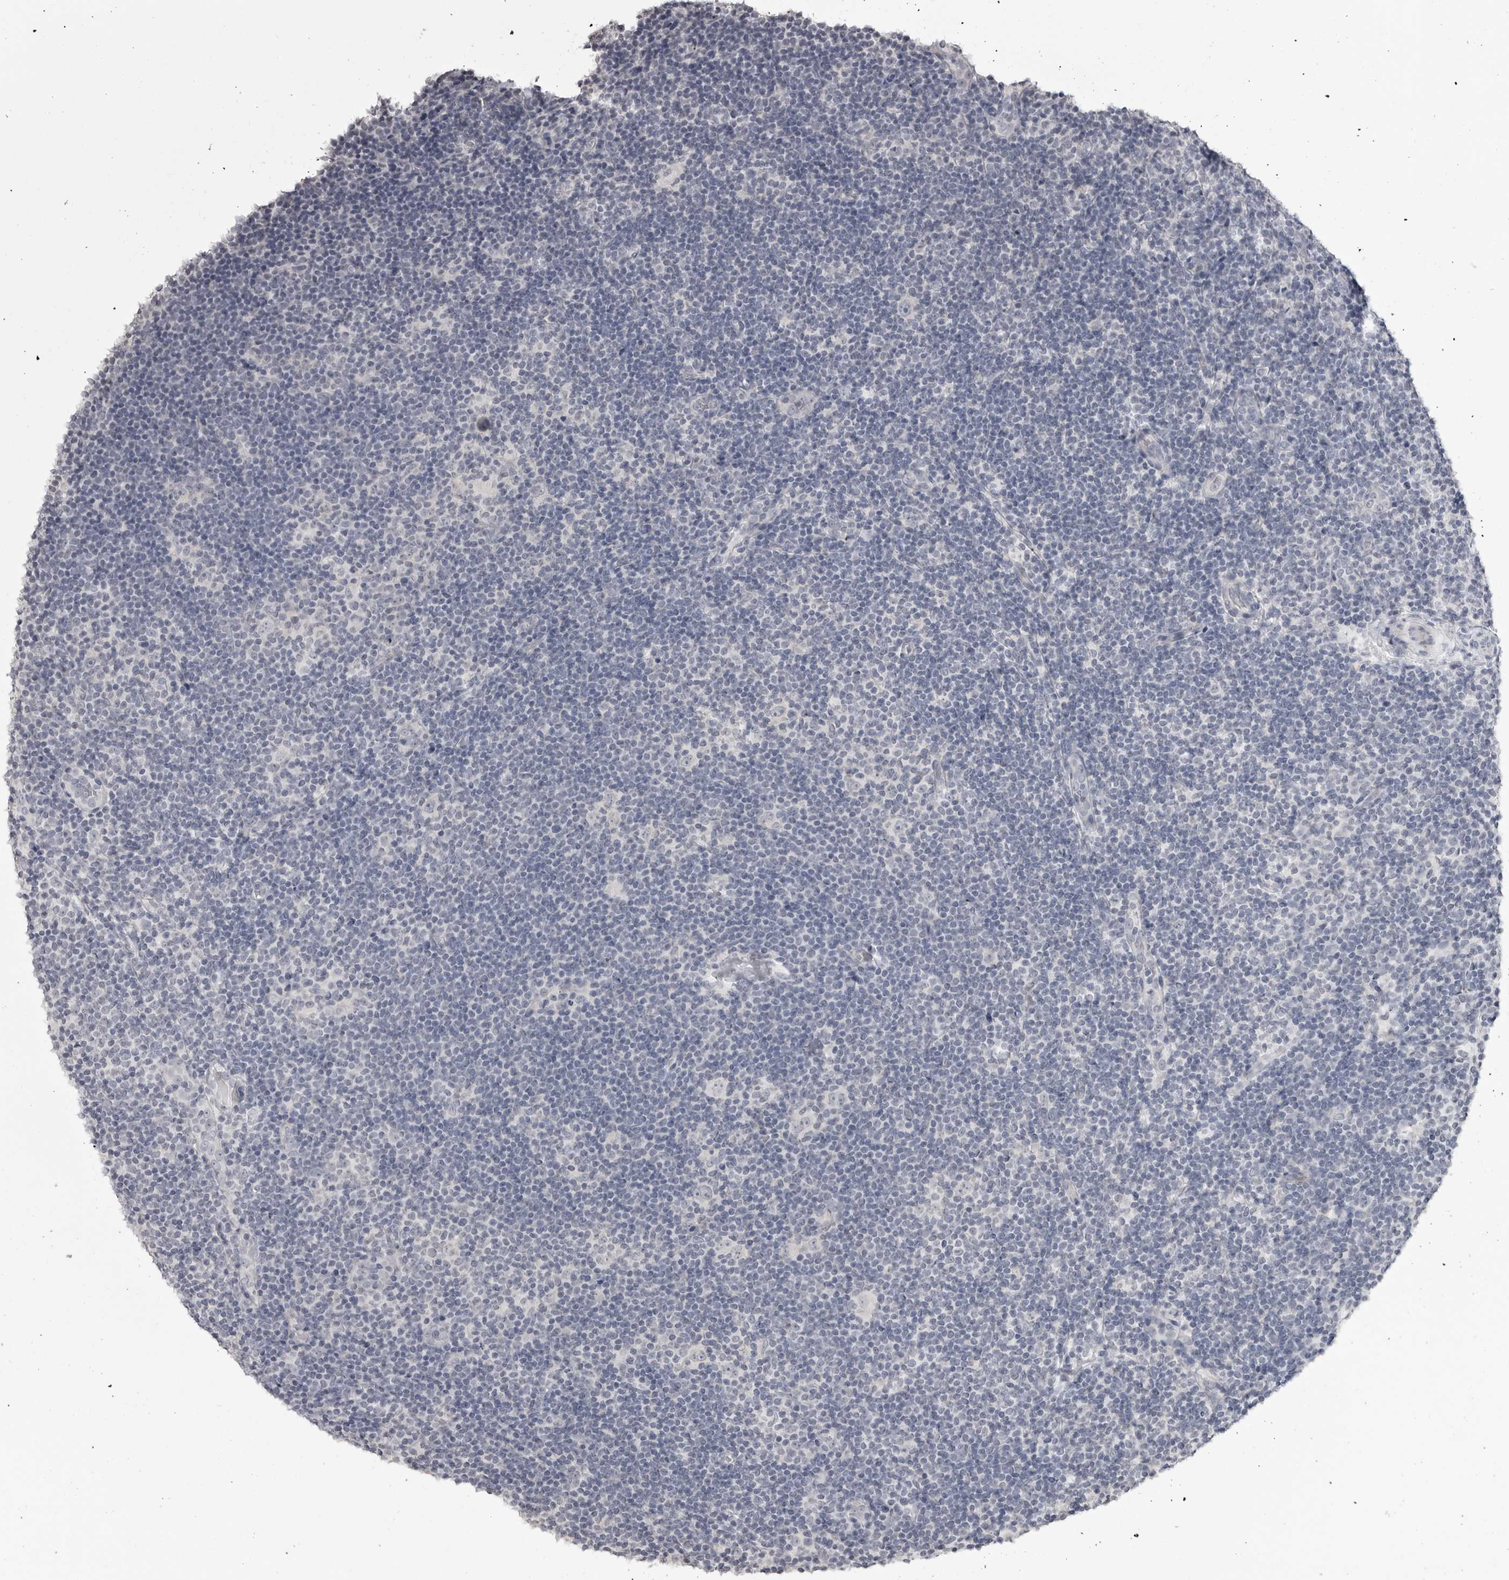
{"staining": {"intensity": "negative", "quantity": "none", "location": "none"}, "tissue": "lymphoma", "cell_type": "Tumor cells", "image_type": "cancer", "snomed": [{"axis": "morphology", "description": "Hodgkin's disease, NOS"}, {"axis": "topography", "description": "Lymph node"}], "caption": "DAB immunohistochemical staining of human lymphoma exhibits no significant staining in tumor cells.", "gene": "GPN2", "patient": {"sex": "female", "age": 57}}